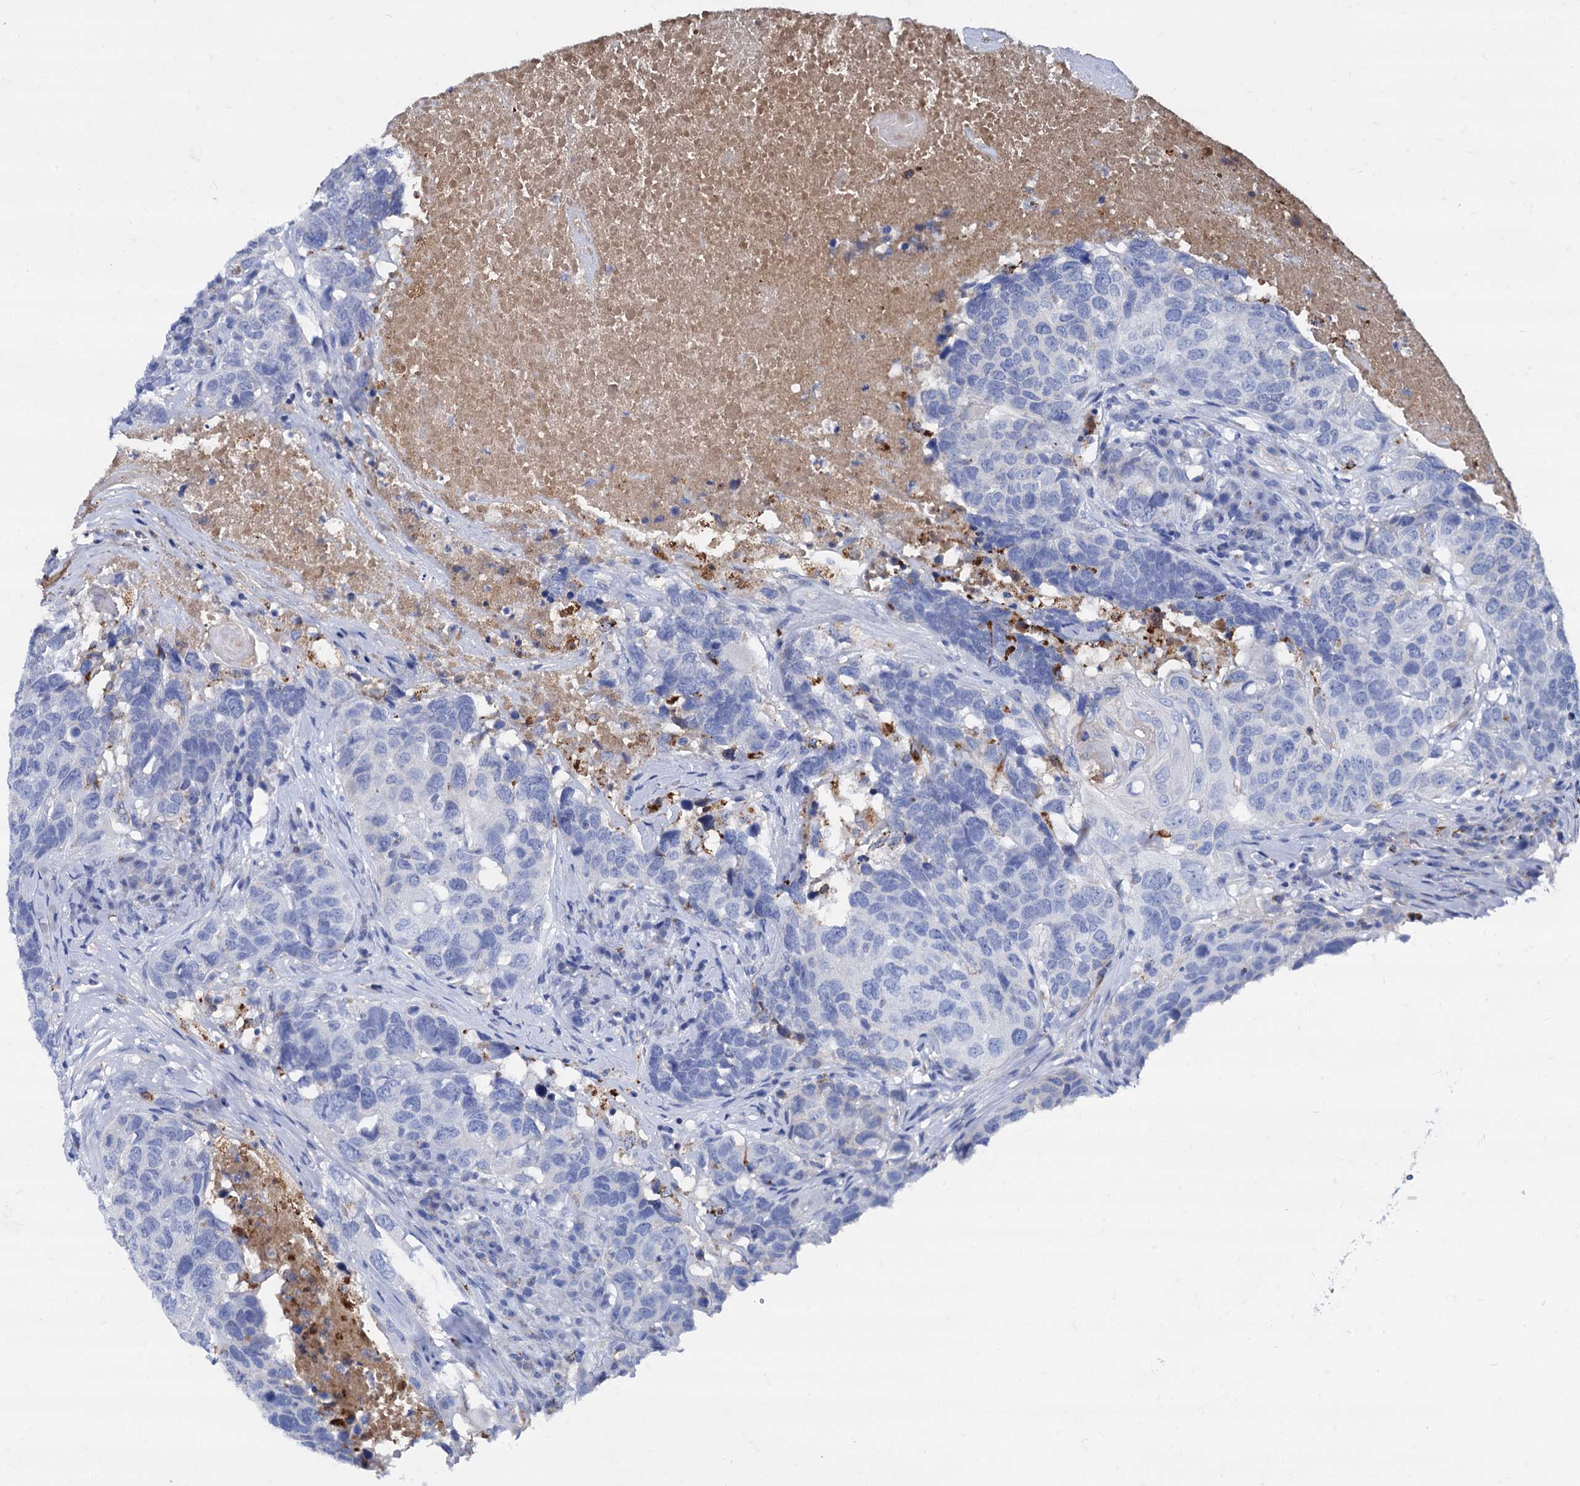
{"staining": {"intensity": "negative", "quantity": "none", "location": "none"}, "tissue": "head and neck cancer", "cell_type": "Tumor cells", "image_type": "cancer", "snomed": [{"axis": "morphology", "description": "Squamous cell carcinoma, NOS"}, {"axis": "topography", "description": "Head-Neck"}], "caption": "Immunohistochemistry histopathology image of neoplastic tissue: head and neck cancer (squamous cell carcinoma) stained with DAB (3,3'-diaminobenzidine) exhibits no significant protein expression in tumor cells.", "gene": "APOD", "patient": {"sex": "male", "age": 66}}